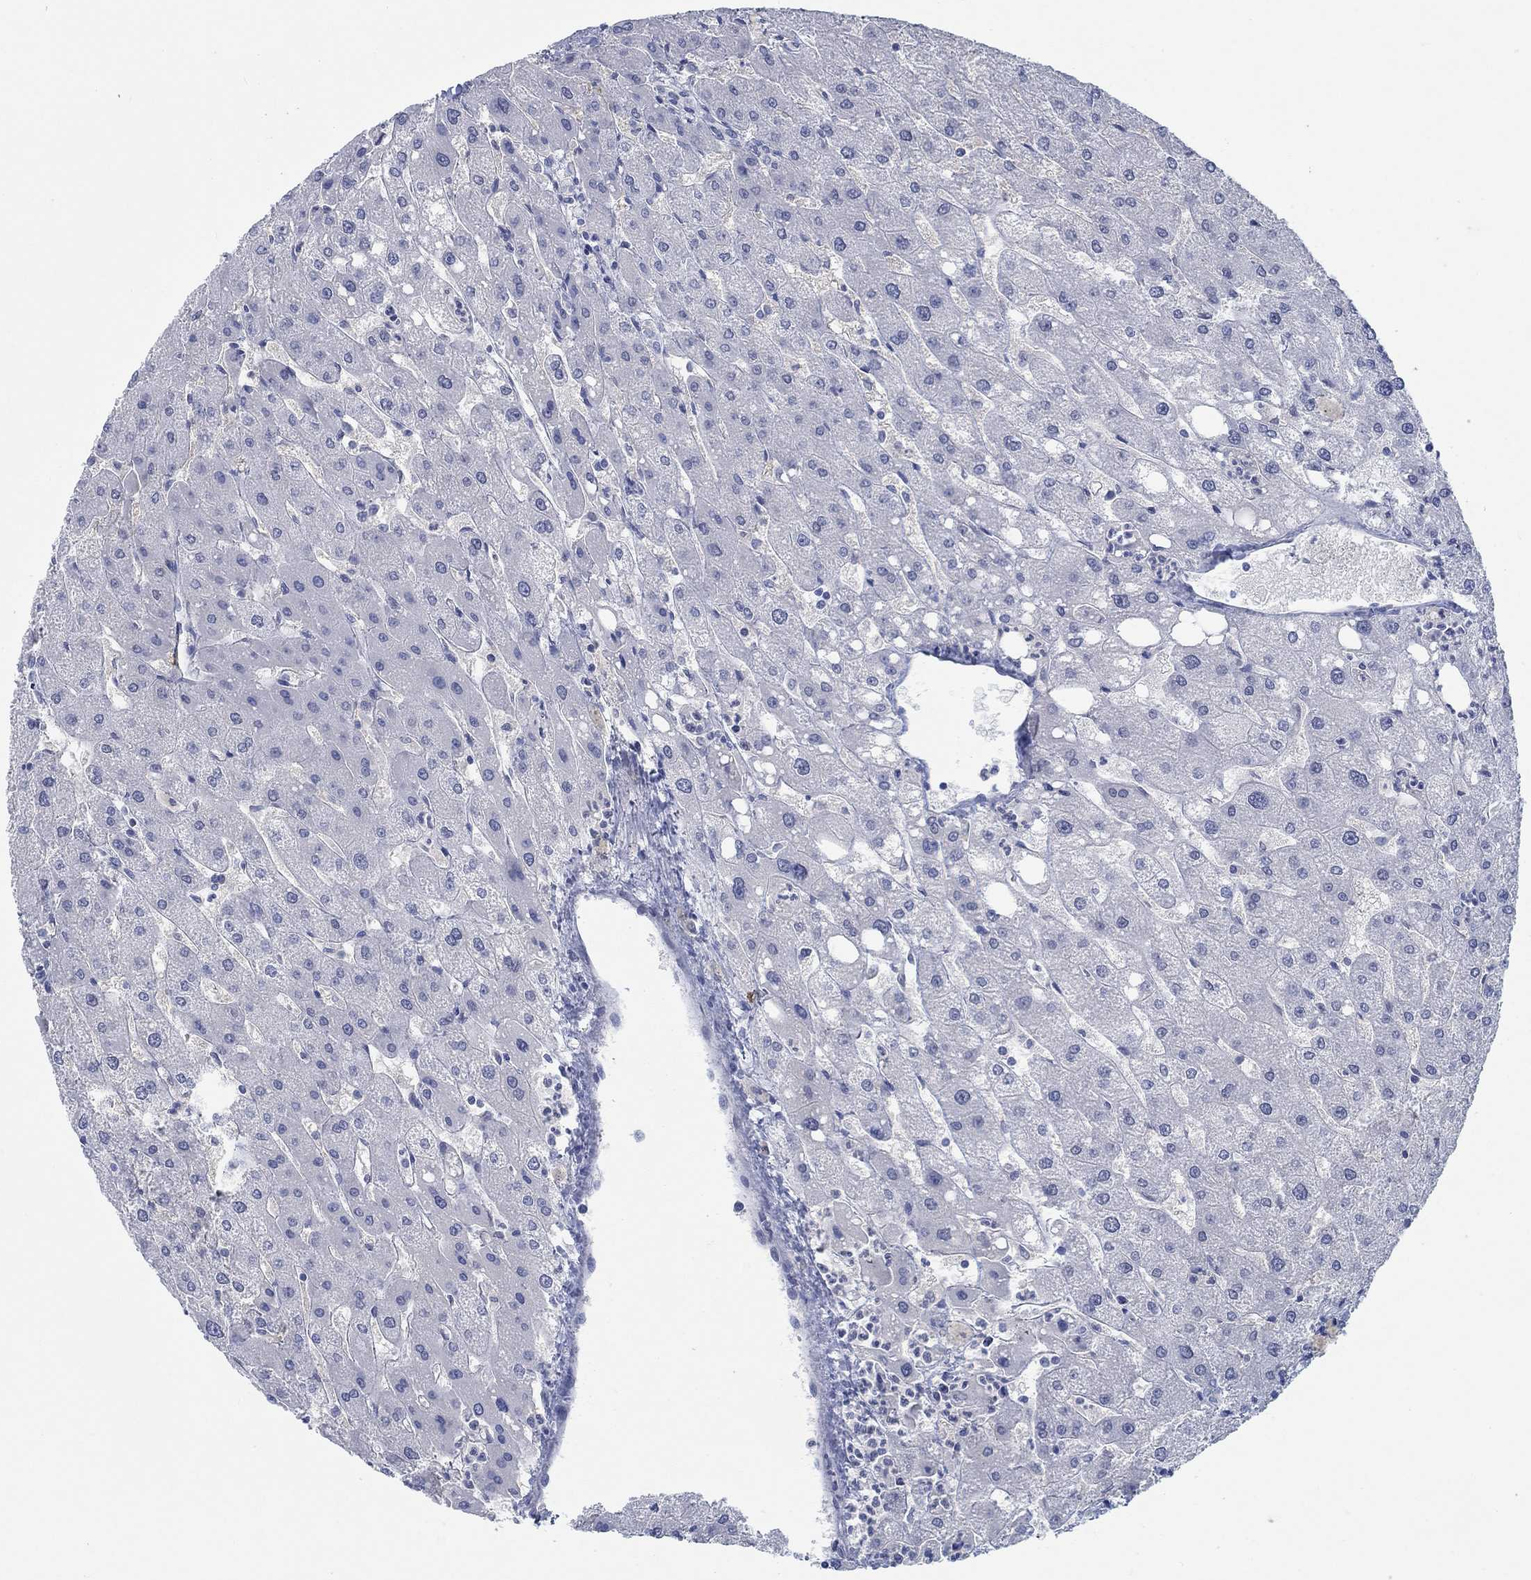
{"staining": {"intensity": "negative", "quantity": "none", "location": "none"}, "tissue": "liver", "cell_type": "Cholangiocytes", "image_type": "normal", "snomed": [{"axis": "morphology", "description": "Normal tissue, NOS"}, {"axis": "topography", "description": "Liver"}], "caption": "IHC image of benign liver stained for a protein (brown), which displays no positivity in cholangiocytes. (Immunohistochemistry, brightfield microscopy, high magnification).", "gene": "TEKT4", "patient": {"sex": "male", "age": 67}}